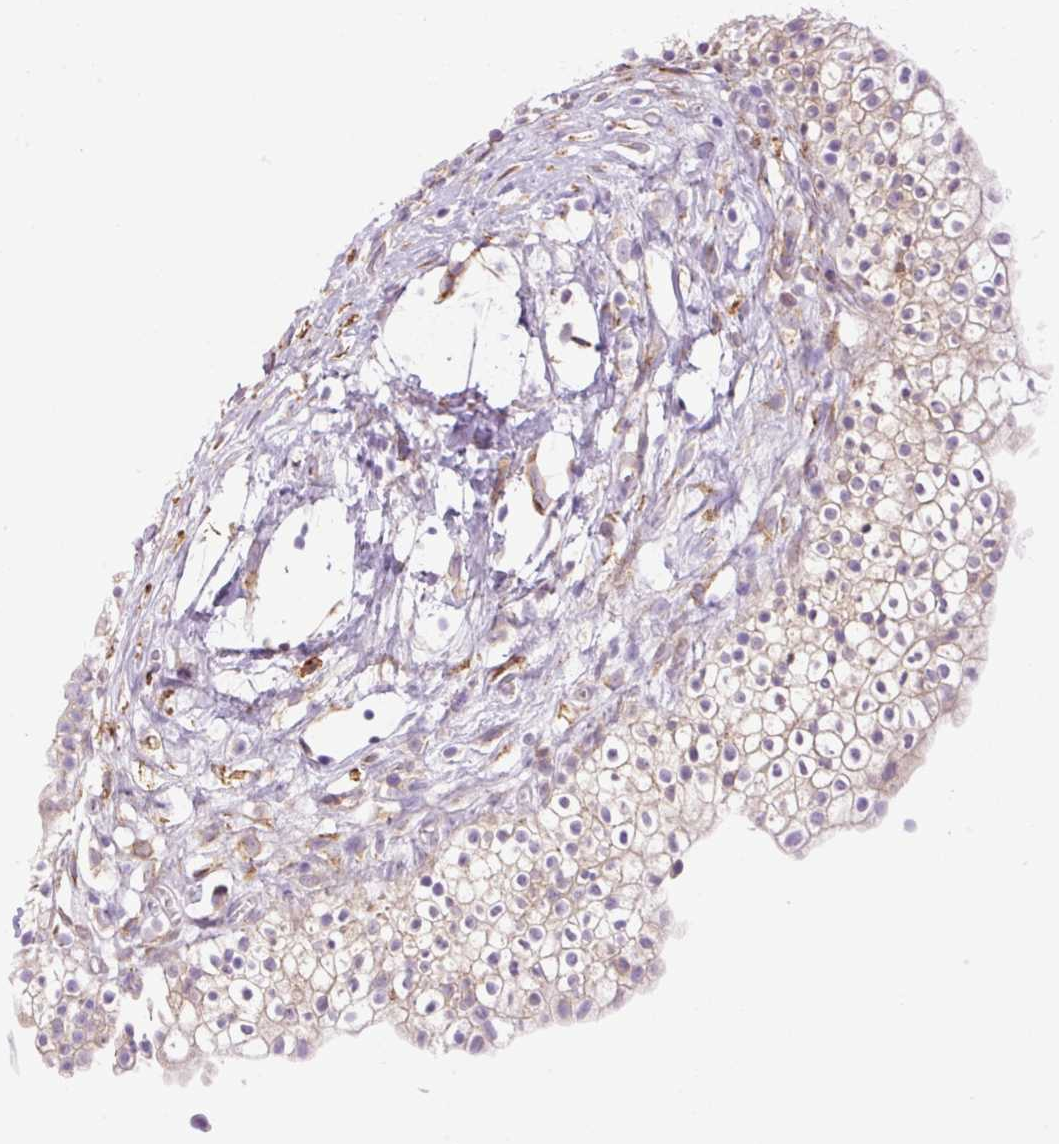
{"staining": {"intensity": "weak", "quantity": "25%-75%", "location": "cytoplasmic/membranous"}, "tissue": "urinary bladder", "cell_type": "Urothelial cells", "image_type": "normal", "snomed": [{"axis": "morphology", "description": "Normal tissue, NOS"}, {"axis": "topography", "description": "Urinary bladder"}, {"axis": "topography", "description": "Peripheral nerve tissue"}], "caption": "DAB immunohistochemical staining of unremarkable urinary bladder displays weak cytoplasmic/membranous protein staining in about 25%-75% of urothelial cells. (DAB IHC, brown staining for protein, blue staining for nuclei).", "gene": "POFUT1", "patient": {"sex": "male", "age": 55}}